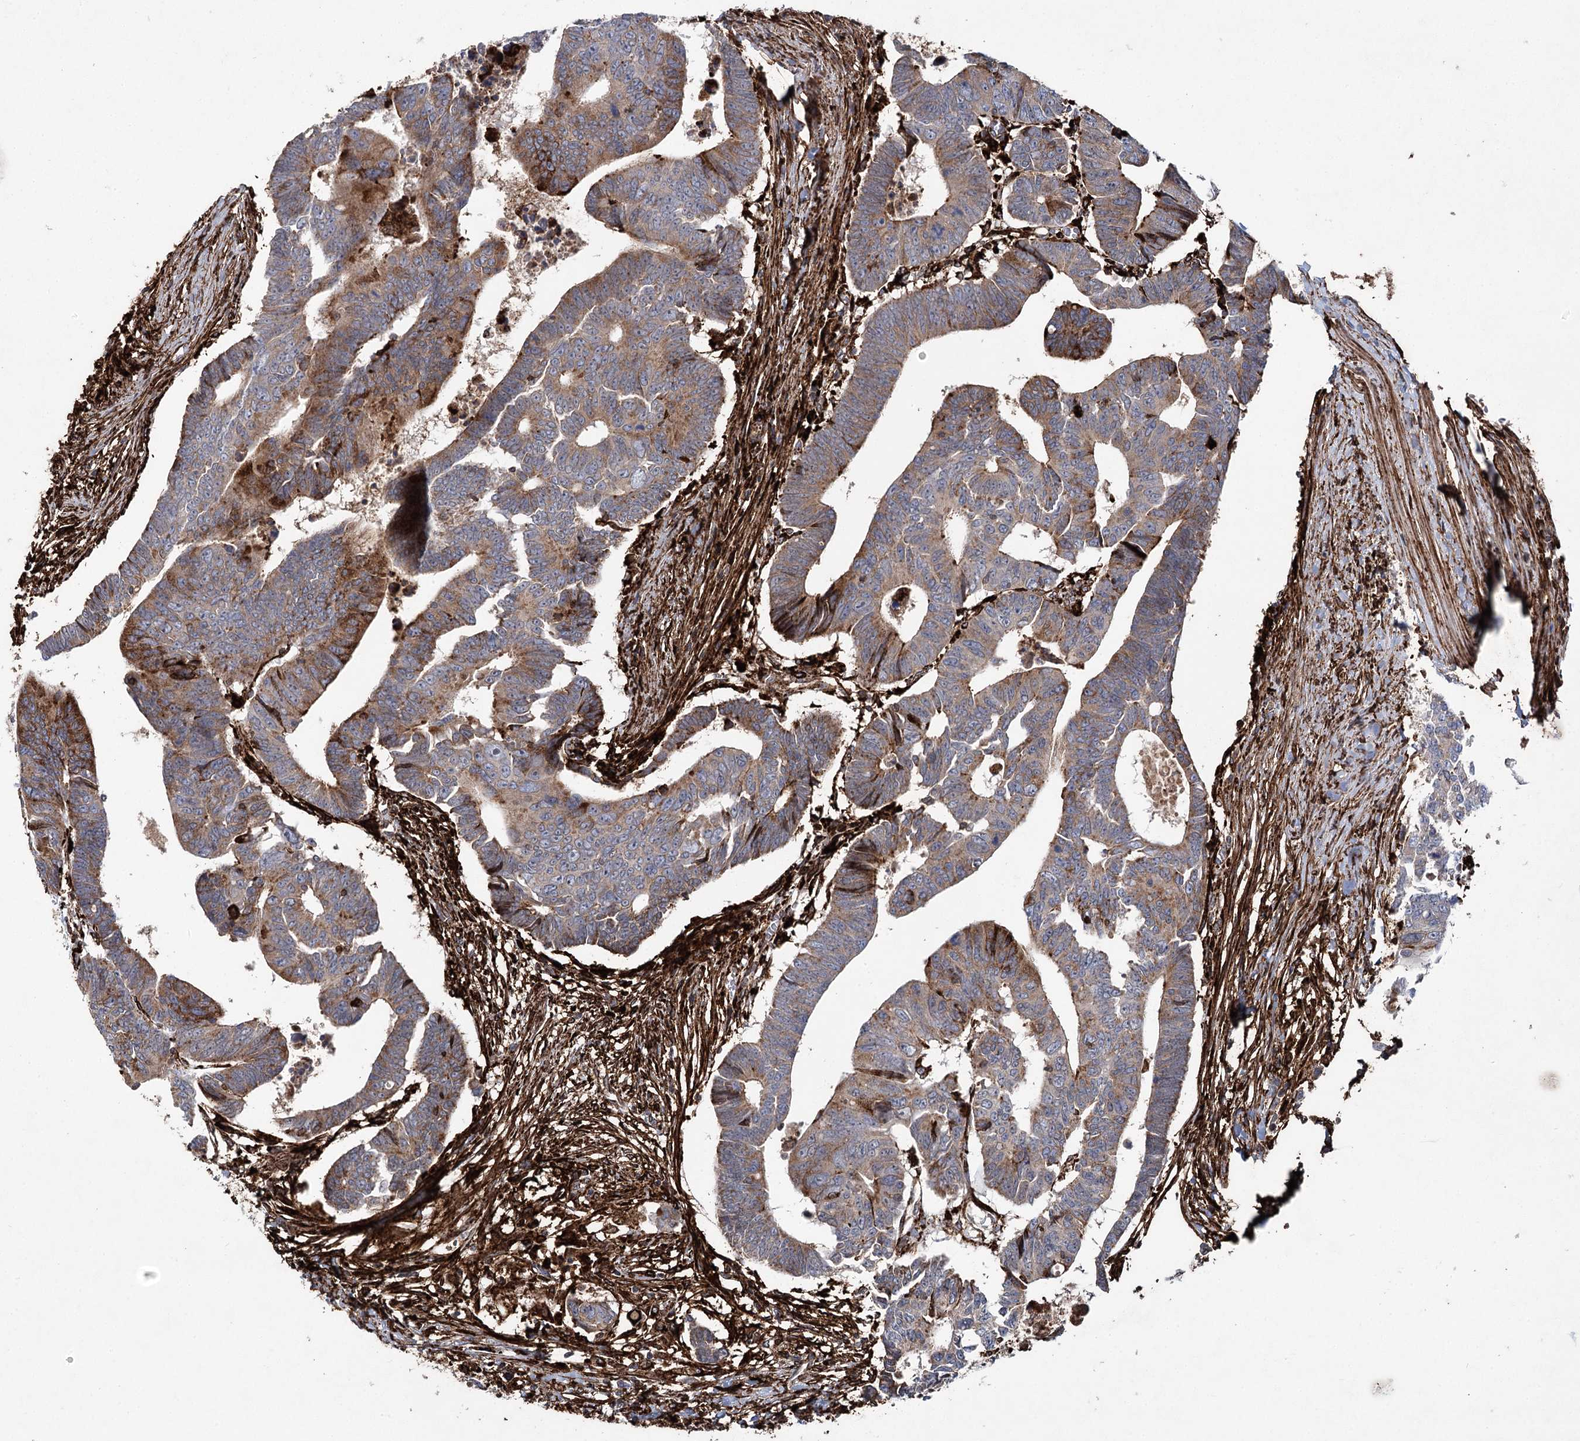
{"staining": {"intensity": "moderate", "quantity": ">75%", "location": "cytoplasmic/membranous"}, "tissue": "colorectal cancer", "cell_type": "Tumor cells", "image_type": "cancer", "snomed": [{"axis": "morphology", "description": "Adenocarcinoma, NOS"}, {"axis": "topography", "description": "Rectum"}], "caption": "Human colorectal cancer stained with a brown dye displays moderate cytoplasmic/membranous positive positivity in approximately >75% of tumor cells.", "gene": "DCUN1D4", "patient": {"sex": "female", "age": 65}}